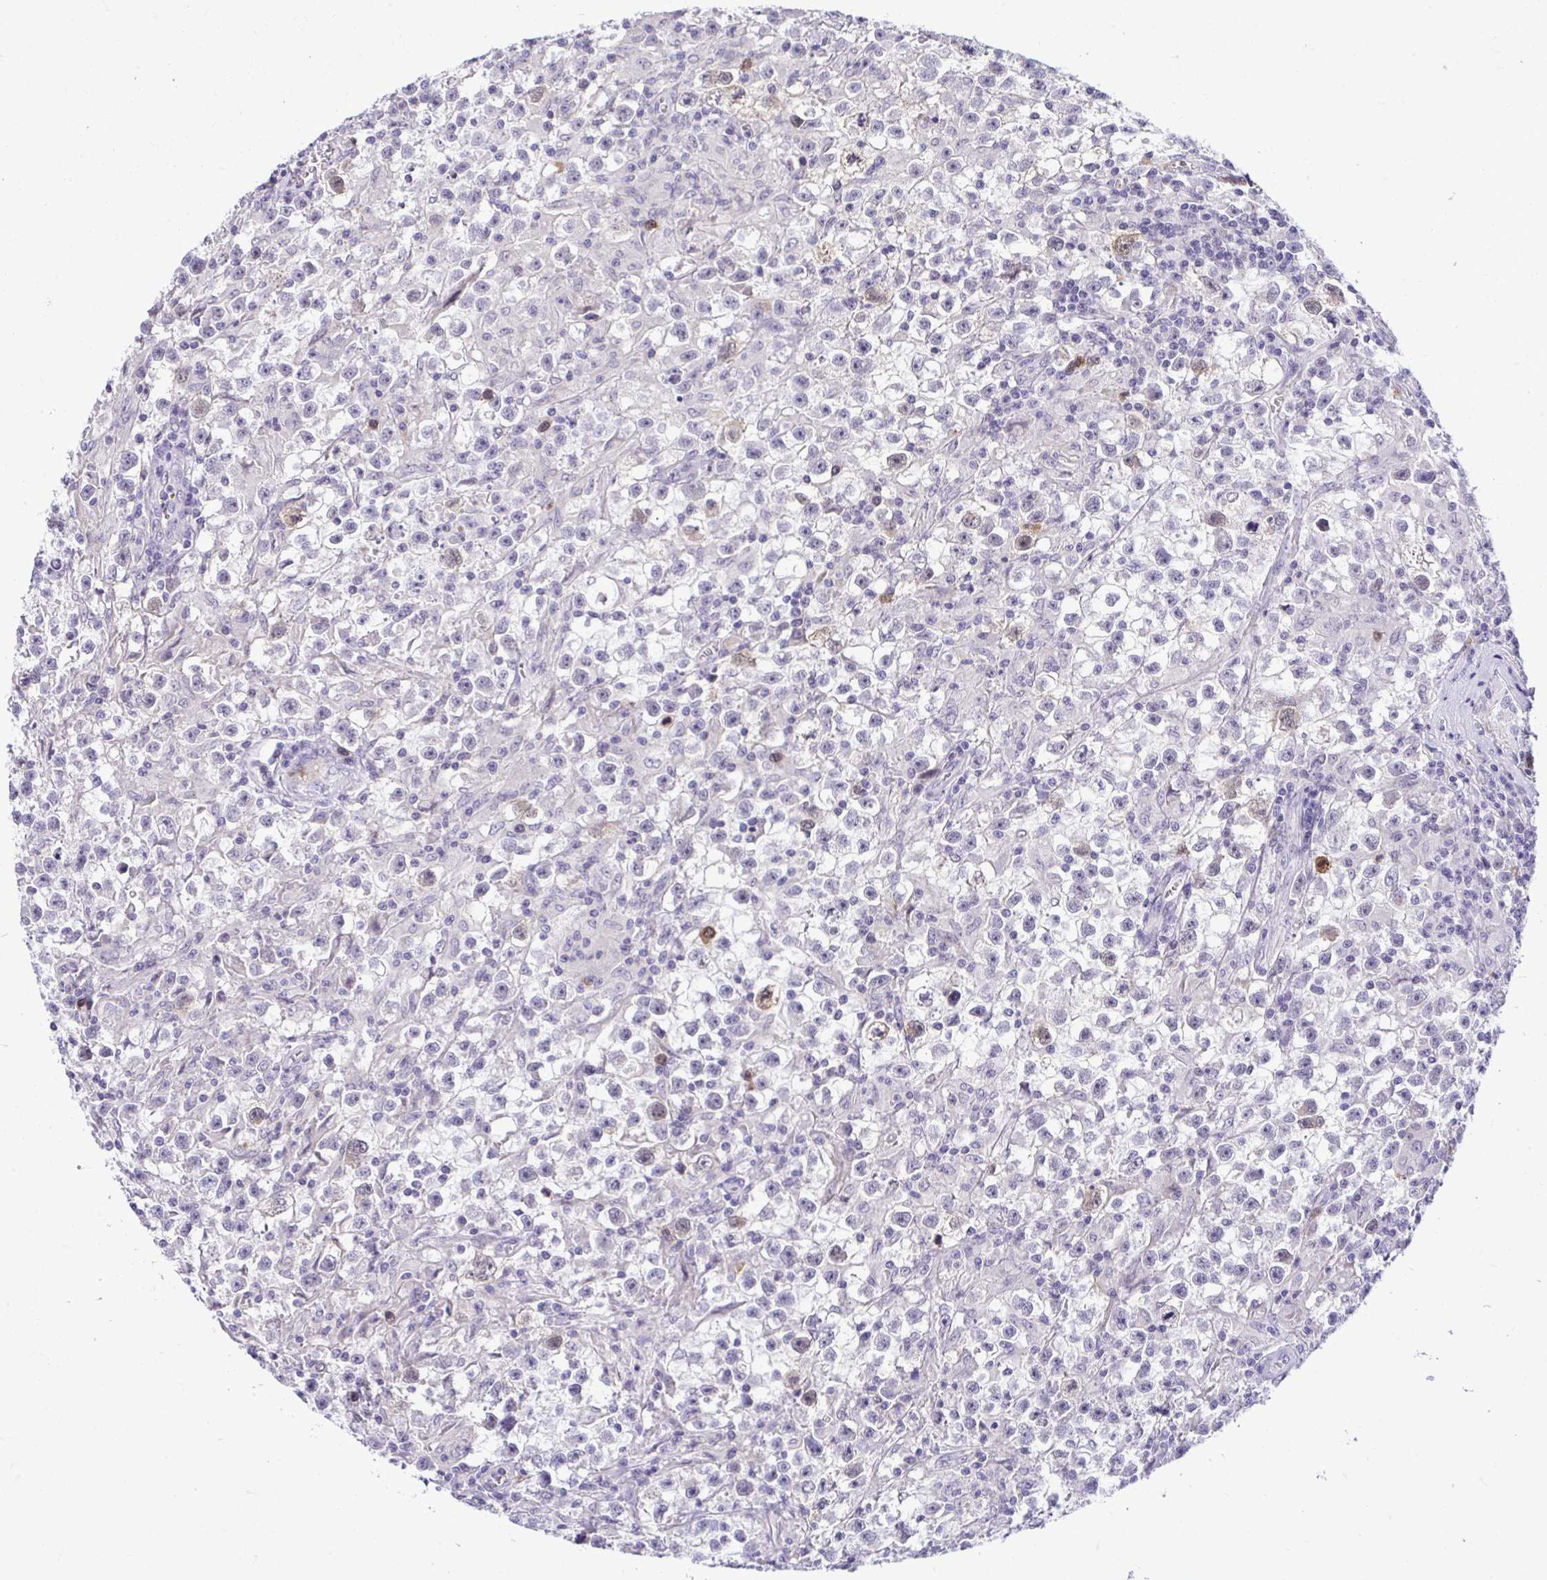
{"staining": {"intensity": "weak", "quantity": "<25%", "location": "nuclear"}, "tissue": "testis cancer", "cell_type": "Tumor cells", "image_type": "cancer", "snomed": [{"axis": "morphology", "description": "Seminoma, NOS"}, {"axis": "topography", "description": "Testis"}], "caption": "A high-resolution photomicrograph shows immunohistochemistry (IHC) staining of testis seminoma, which demonstrates no significant staining in tumor cells.", "gene": "CDC20", "patient": {"sex": "male", "age": 31}}